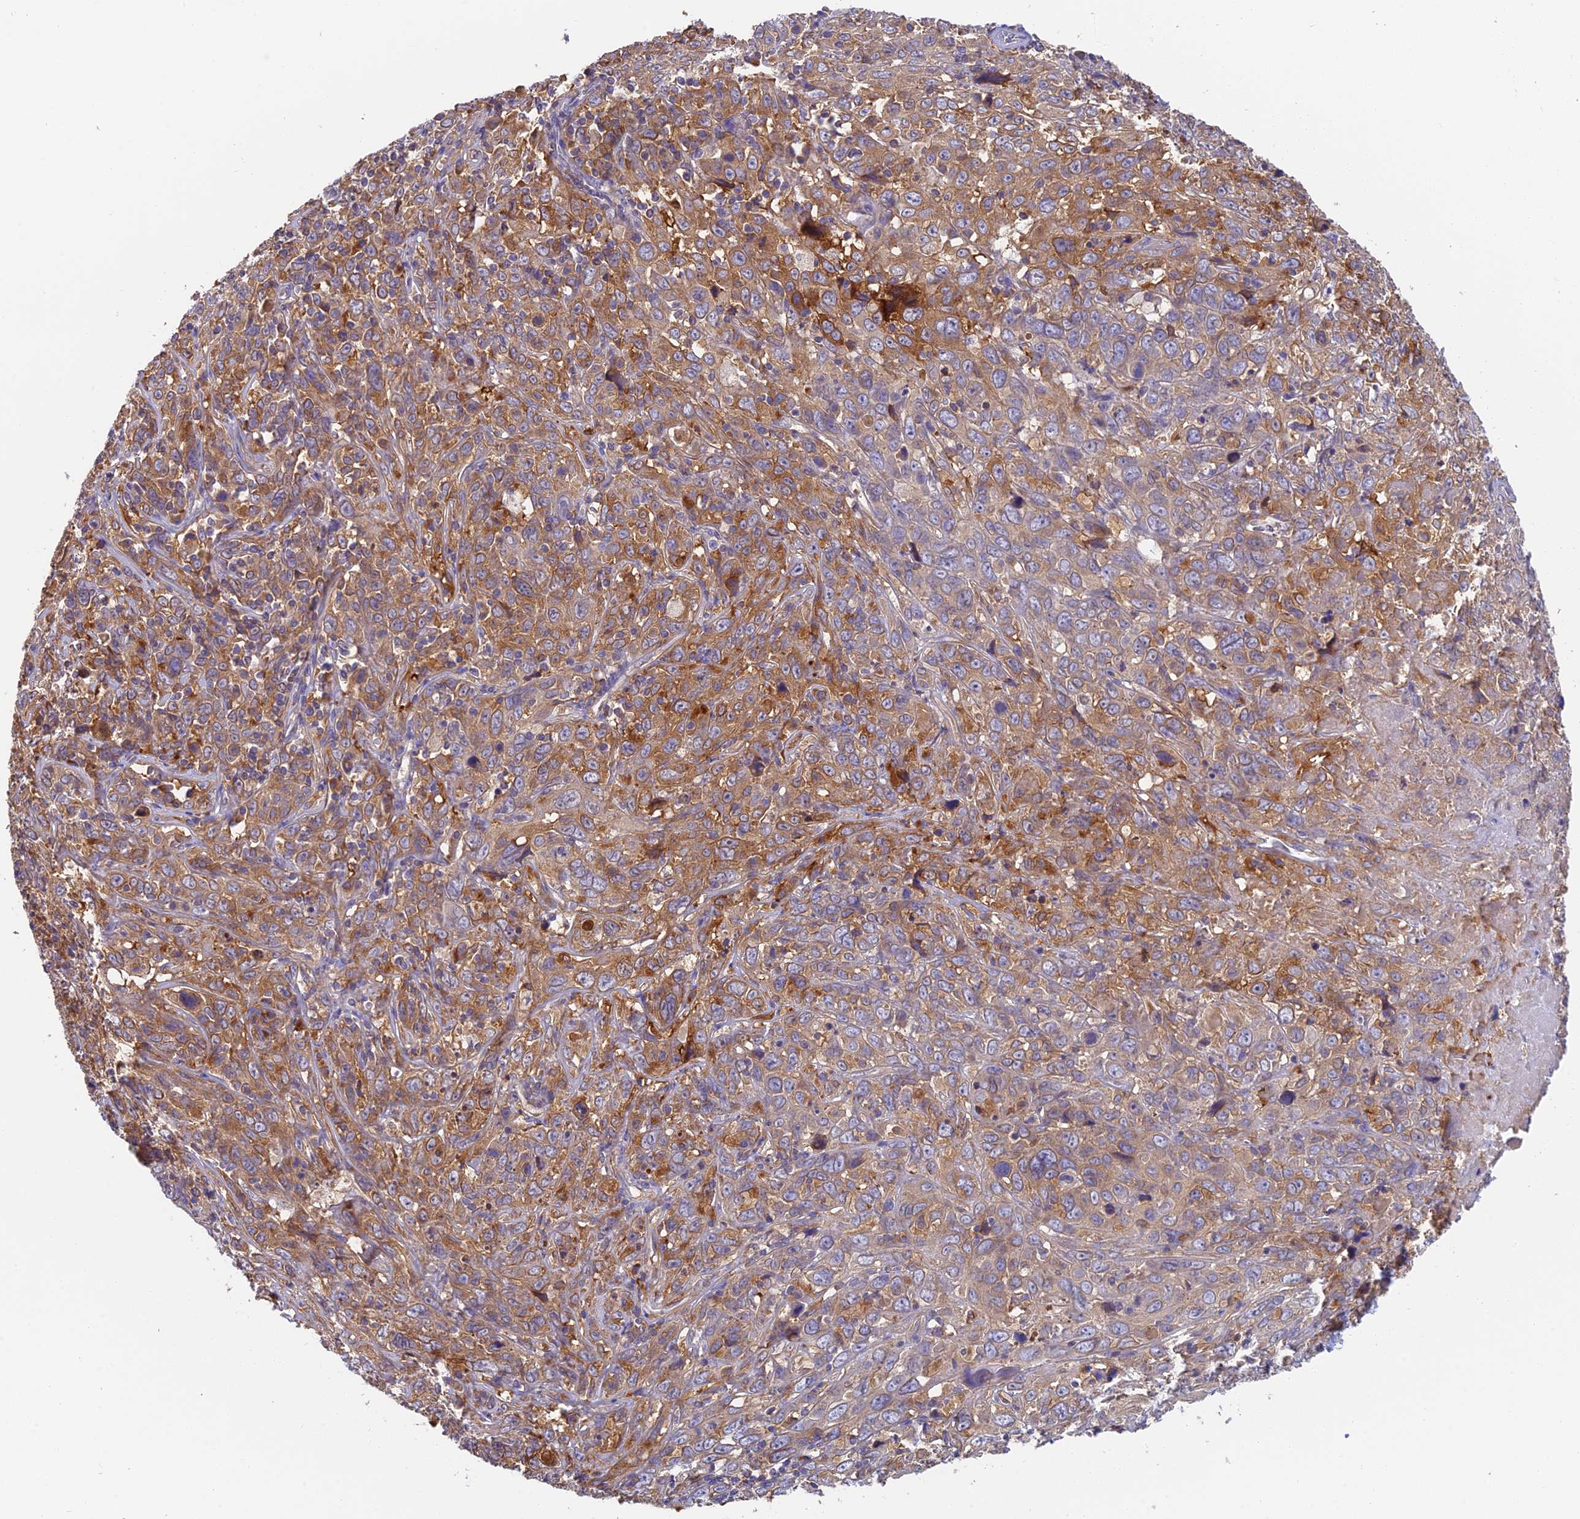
{"staining": {"intensity": "moderate", "quantity": "25%-75%", "location": "cytoplasmic/membranous"}, "tissue": "cervical cancer", "cell_type": "Tumor cells", "image_type": "cancer", "snomed": [{"axis": "morphology", "description": "Squamous cell carcinoma, NOS"}, {"axis": "topography", "description": "Cervix"}], "caption": "Squamous cell carcinoma (cervical) stained for a protein displays moderate cytoplasmic/membranous positivity in tumor cells.", "gene": "IPO5", "patient": {"sex": "female", "age": 46}}